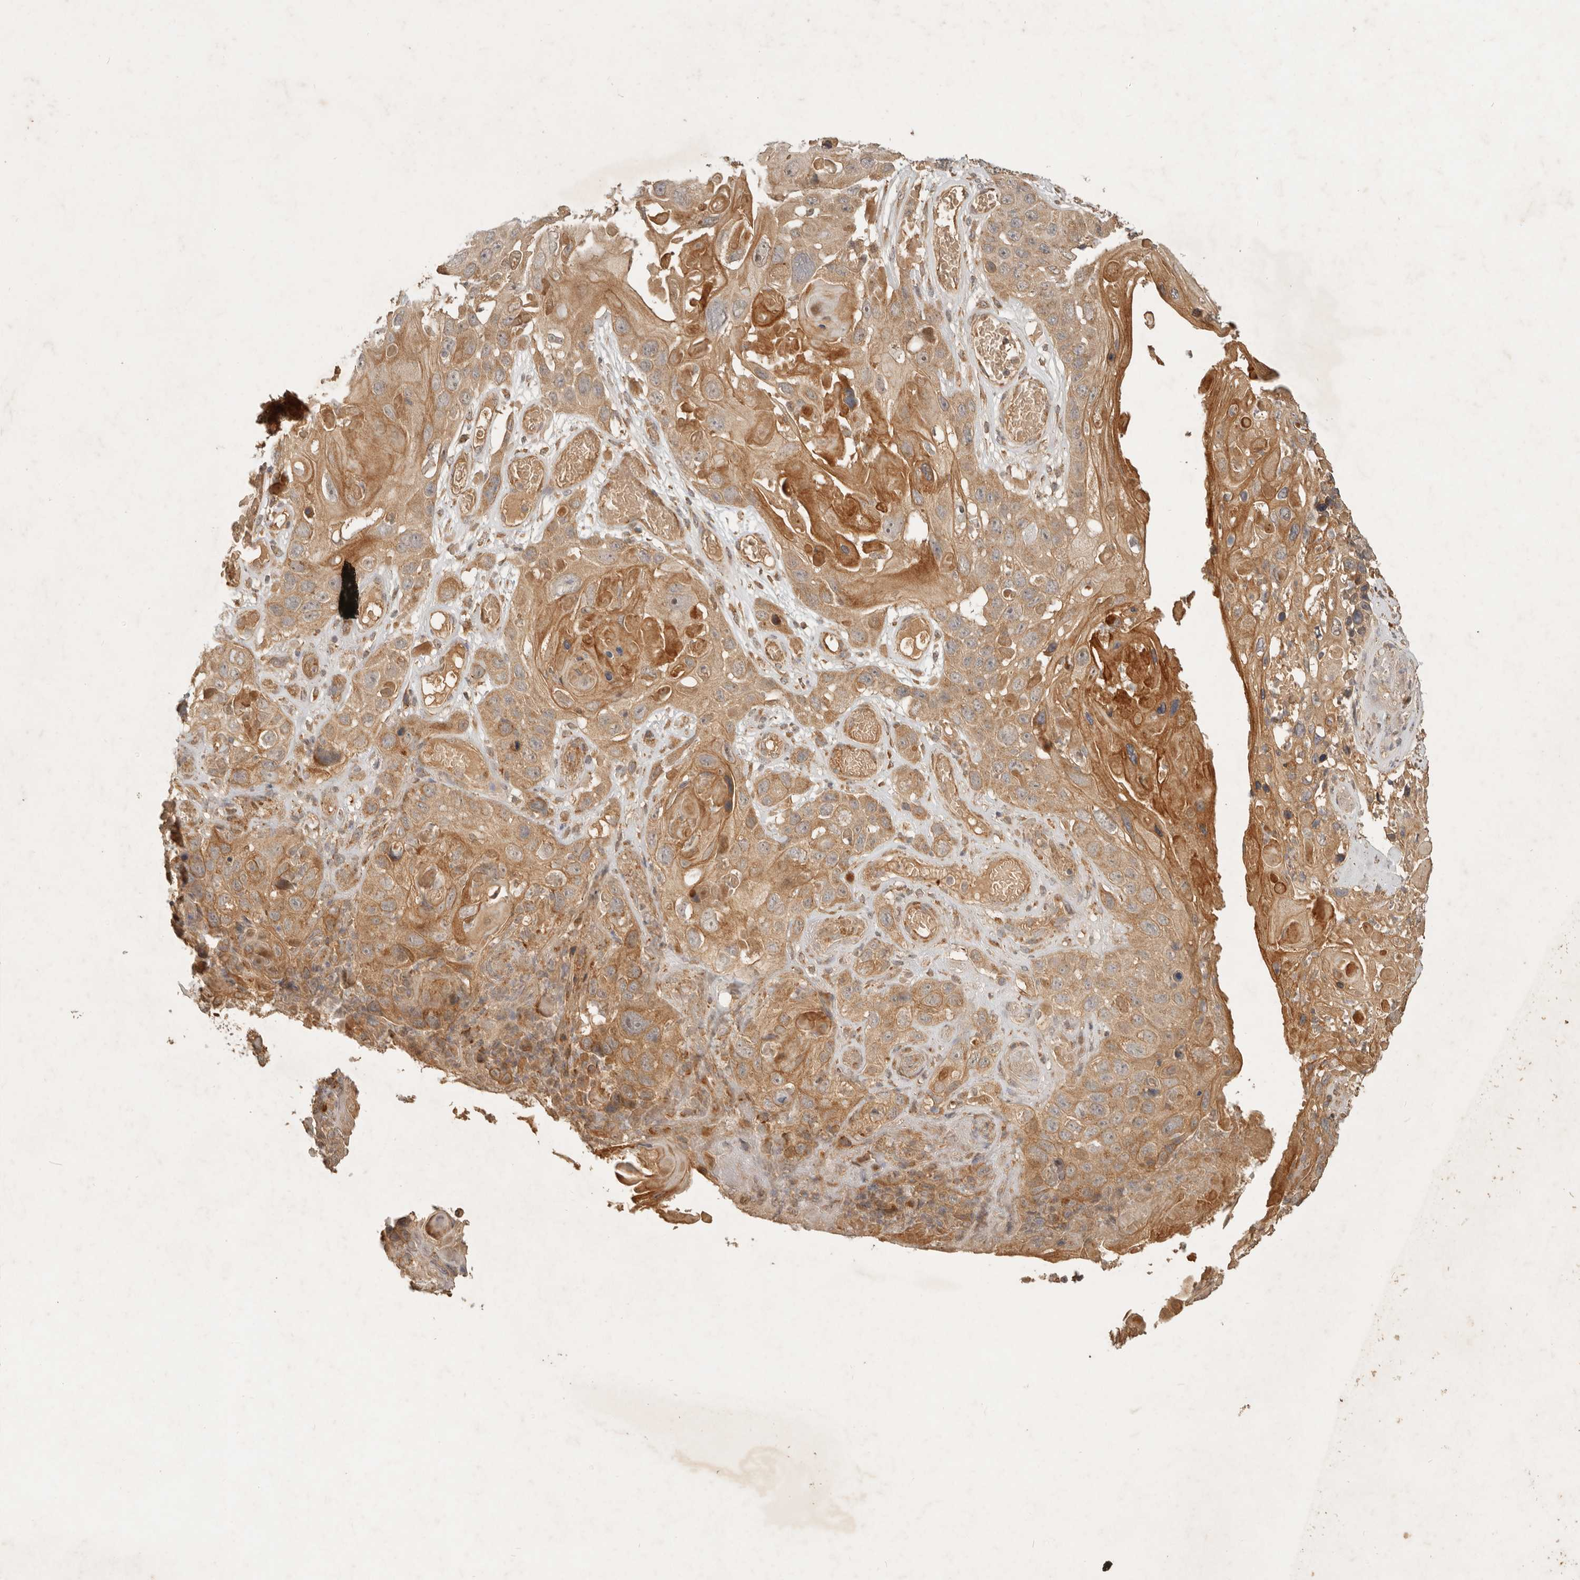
{"staining": {"intensity": "moderate", "quantity": ">75%", "location": "cytoplasmic/membranous"}, "tissue": "skin cancer", "cell_type": "Tumor cells", "image_type": "cancer", "snomed": [{"axis": "morphology", "description": "Squamous cell carcinoma, NOS"}, {"axis": "topography", "description": "Skin"}], "caption": "Approximately >75% of tumor cells in human skin cancer (squamous cell carcinoma) exhibit moderate cytoplasmic/membranous protein positivity as visualized by brown immunohistochemical staining.", "gene": "CLEC4C", "patient": {"sex": "male", "age": 55}}